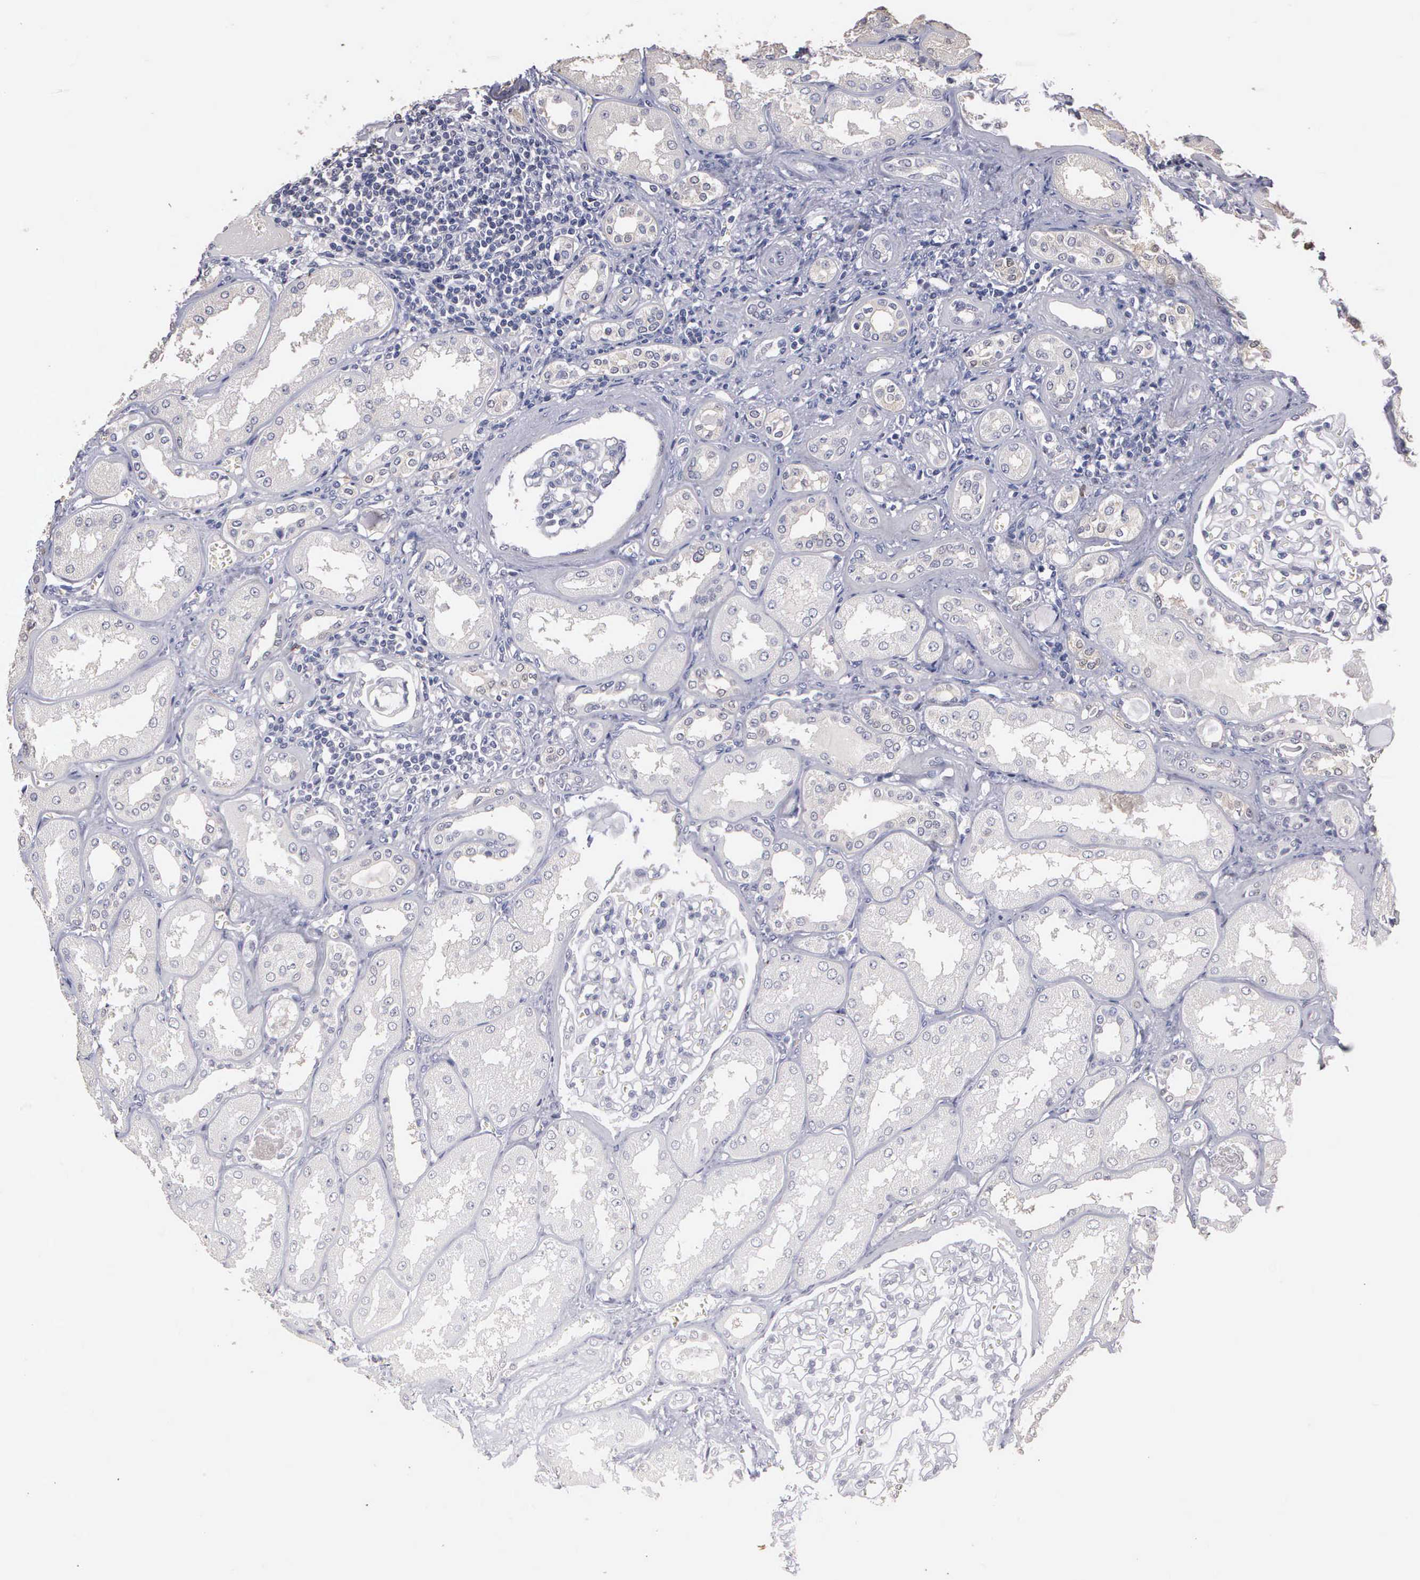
{"staining": {"intensity": "negative", "quantity": "none", "location": "none"}, "tissue": "kidney", "cell_type": "Cells in glomeruli", "image_type": "normal", "snomed": [{"axis": "morphology", "description": "Normal tissue, NOS"}, {"axis": "topography", "description": "Kidney"}], "caption": "There is no significant positivity in cells in glomeruli of kidney.", "gene": "ENO3", "patient": {"sex": "male", "age": 61}}